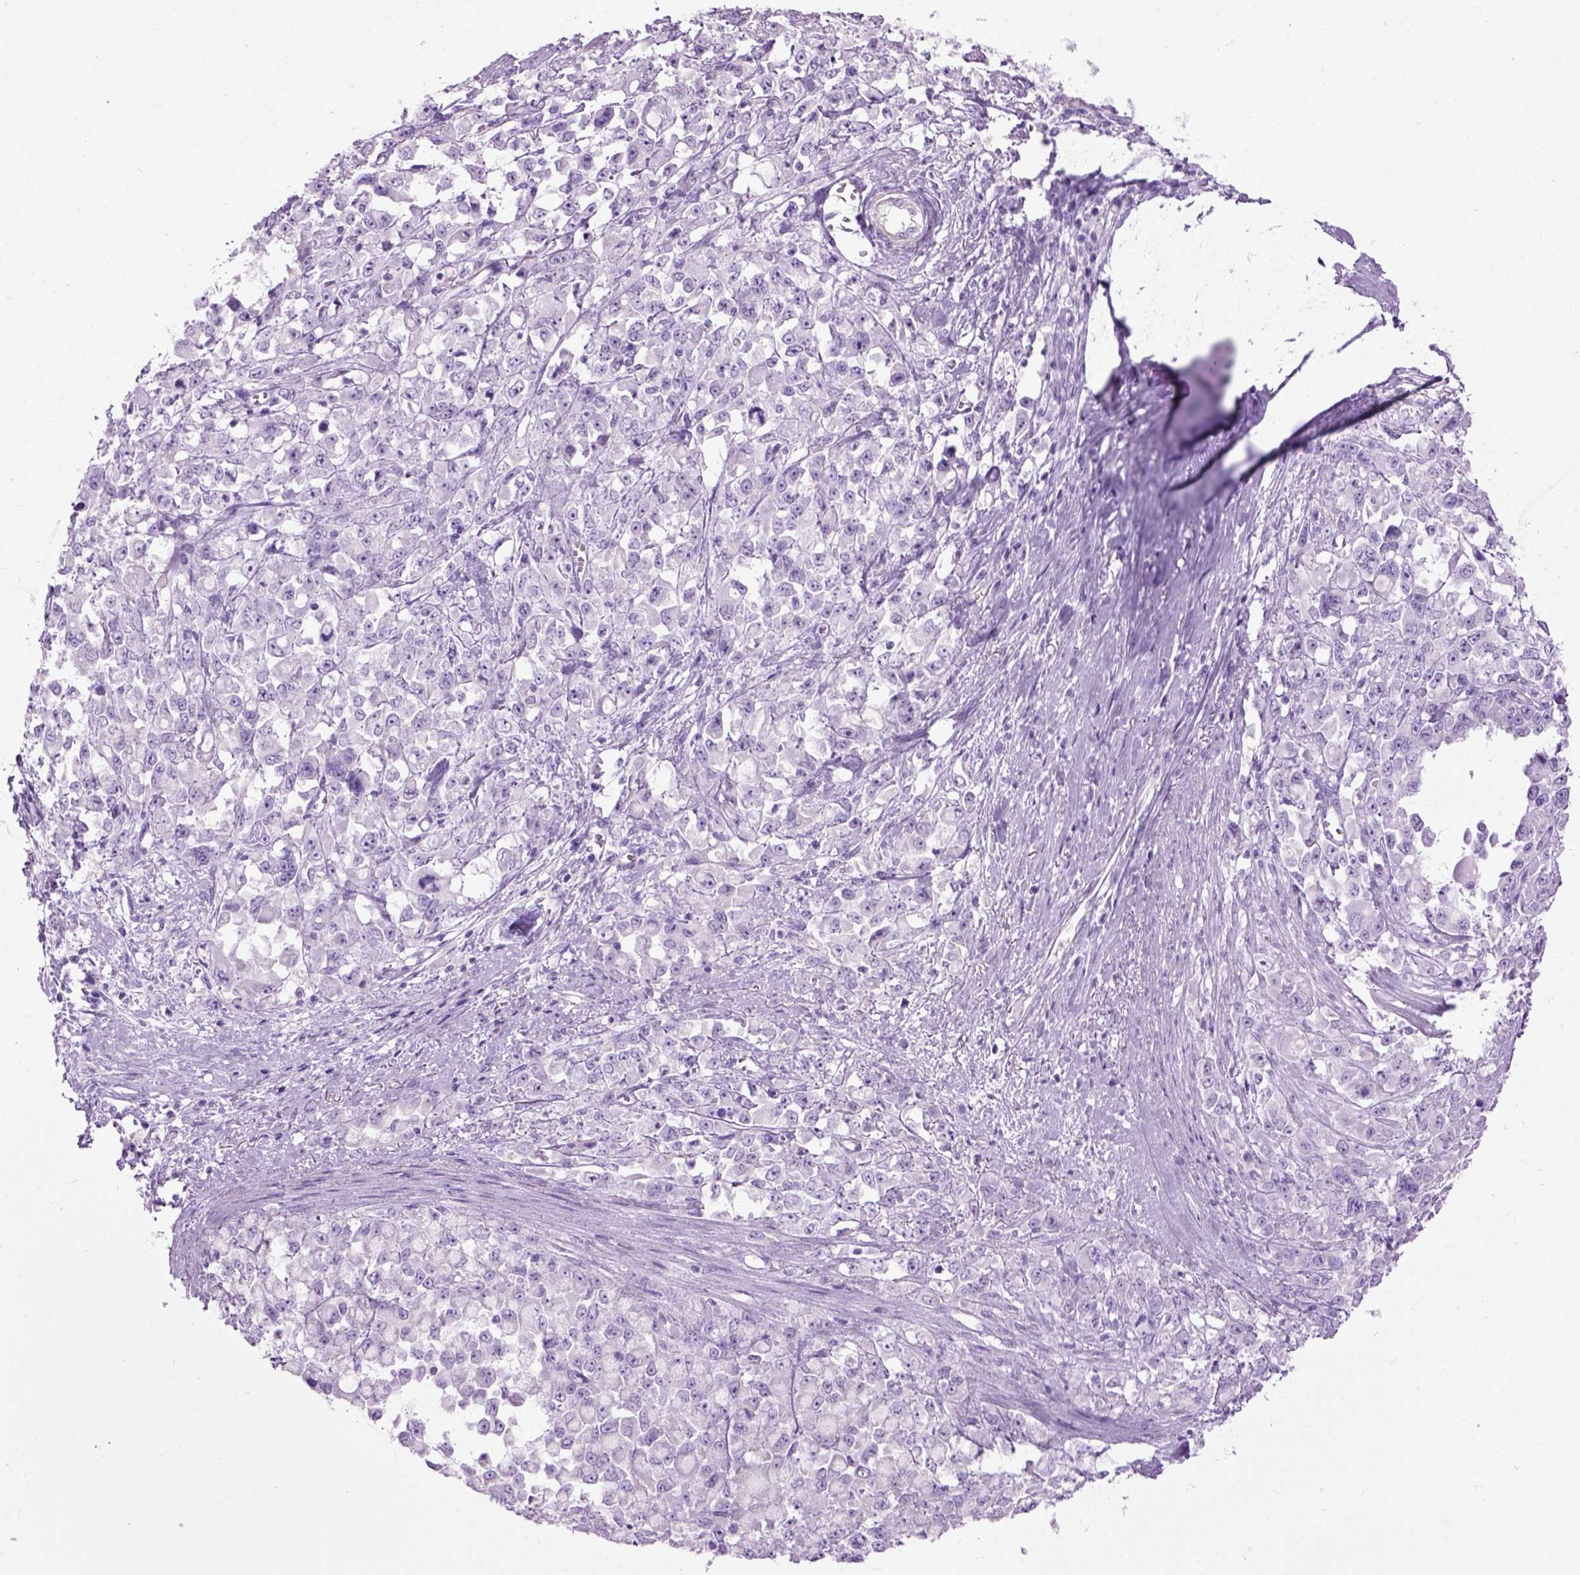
{"staining": {"intensity": "negative", "quantity": "none", "location": "none"}, "tissue": "stomach cancer", "cell_type": "Tumor cells", "image_type": "cancer", "snomed": [{"axis": "morphology", "description": "Adenocarcinoma, NOS"}, {"axis": "topography", "description": "Stomach"}], "caption": "DAB (3,3'-diaminobenzidine) immunohistochemical staining of human stomach cancer shows no significant staining in tumor cells.", "gene": "GABRB2", "patient": {"sex": "female", "age": 76}}